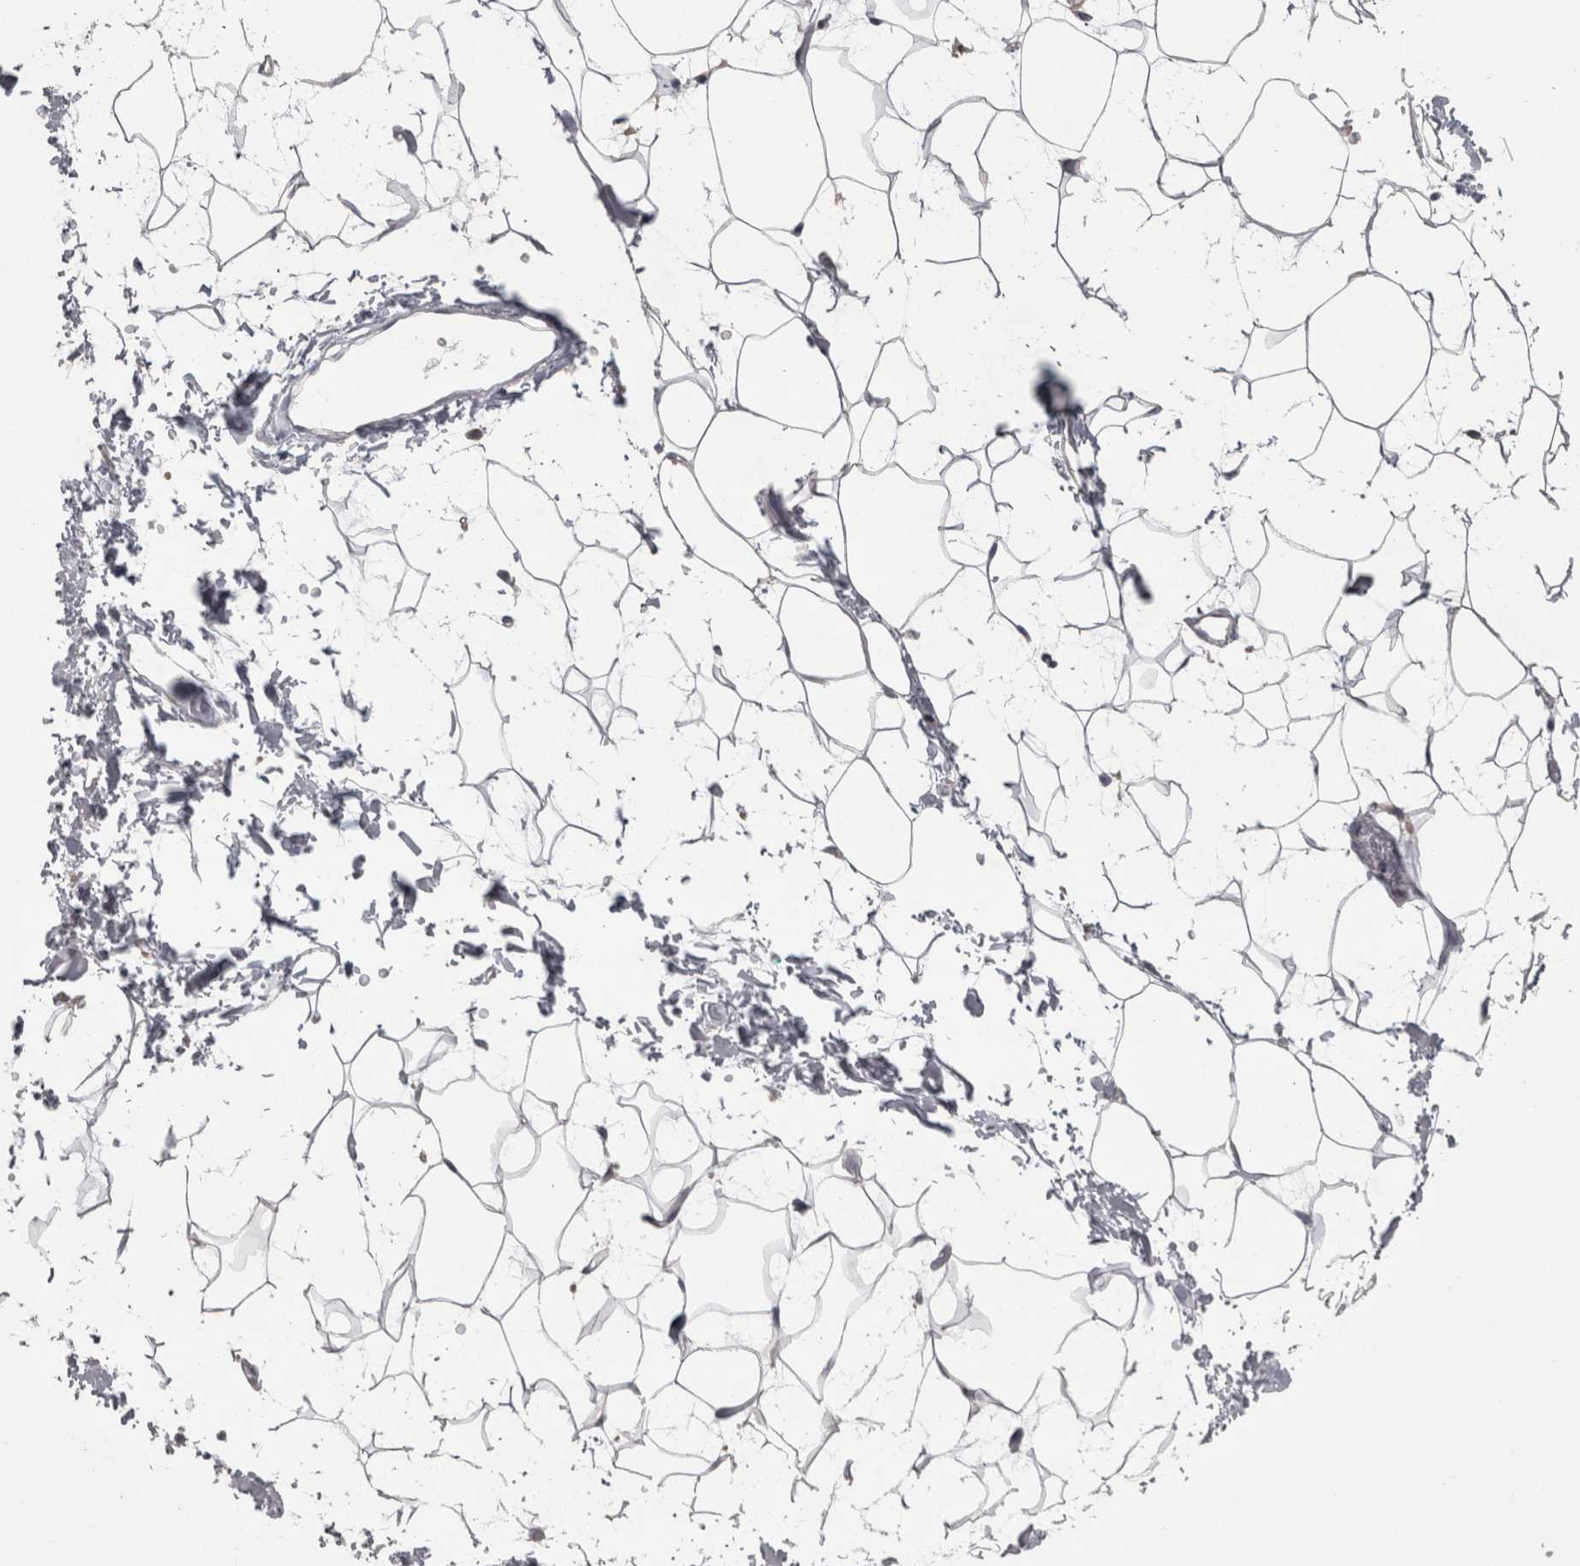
{"staining": {"intensity": "negative", "quantity": "none", "location": "none"}, "tissue": "adipose tissue", "cell_type": "Adipocytes", "image_type": "normal", "snomed": [{"axis": "morphology", "description": "Normal tissue, NOS"}, {"axis": "topography", "description": "Soft tissue"}], "caption": "Immunohistochemical staining of normal adipose tissue demonstrates no significant staining in adipocytes. (DAB immunohistochemistry (IHC) with hematoxylin counter stain).", "gene": "PRKCI", "patient": {"sex": "male", "age": 72}}